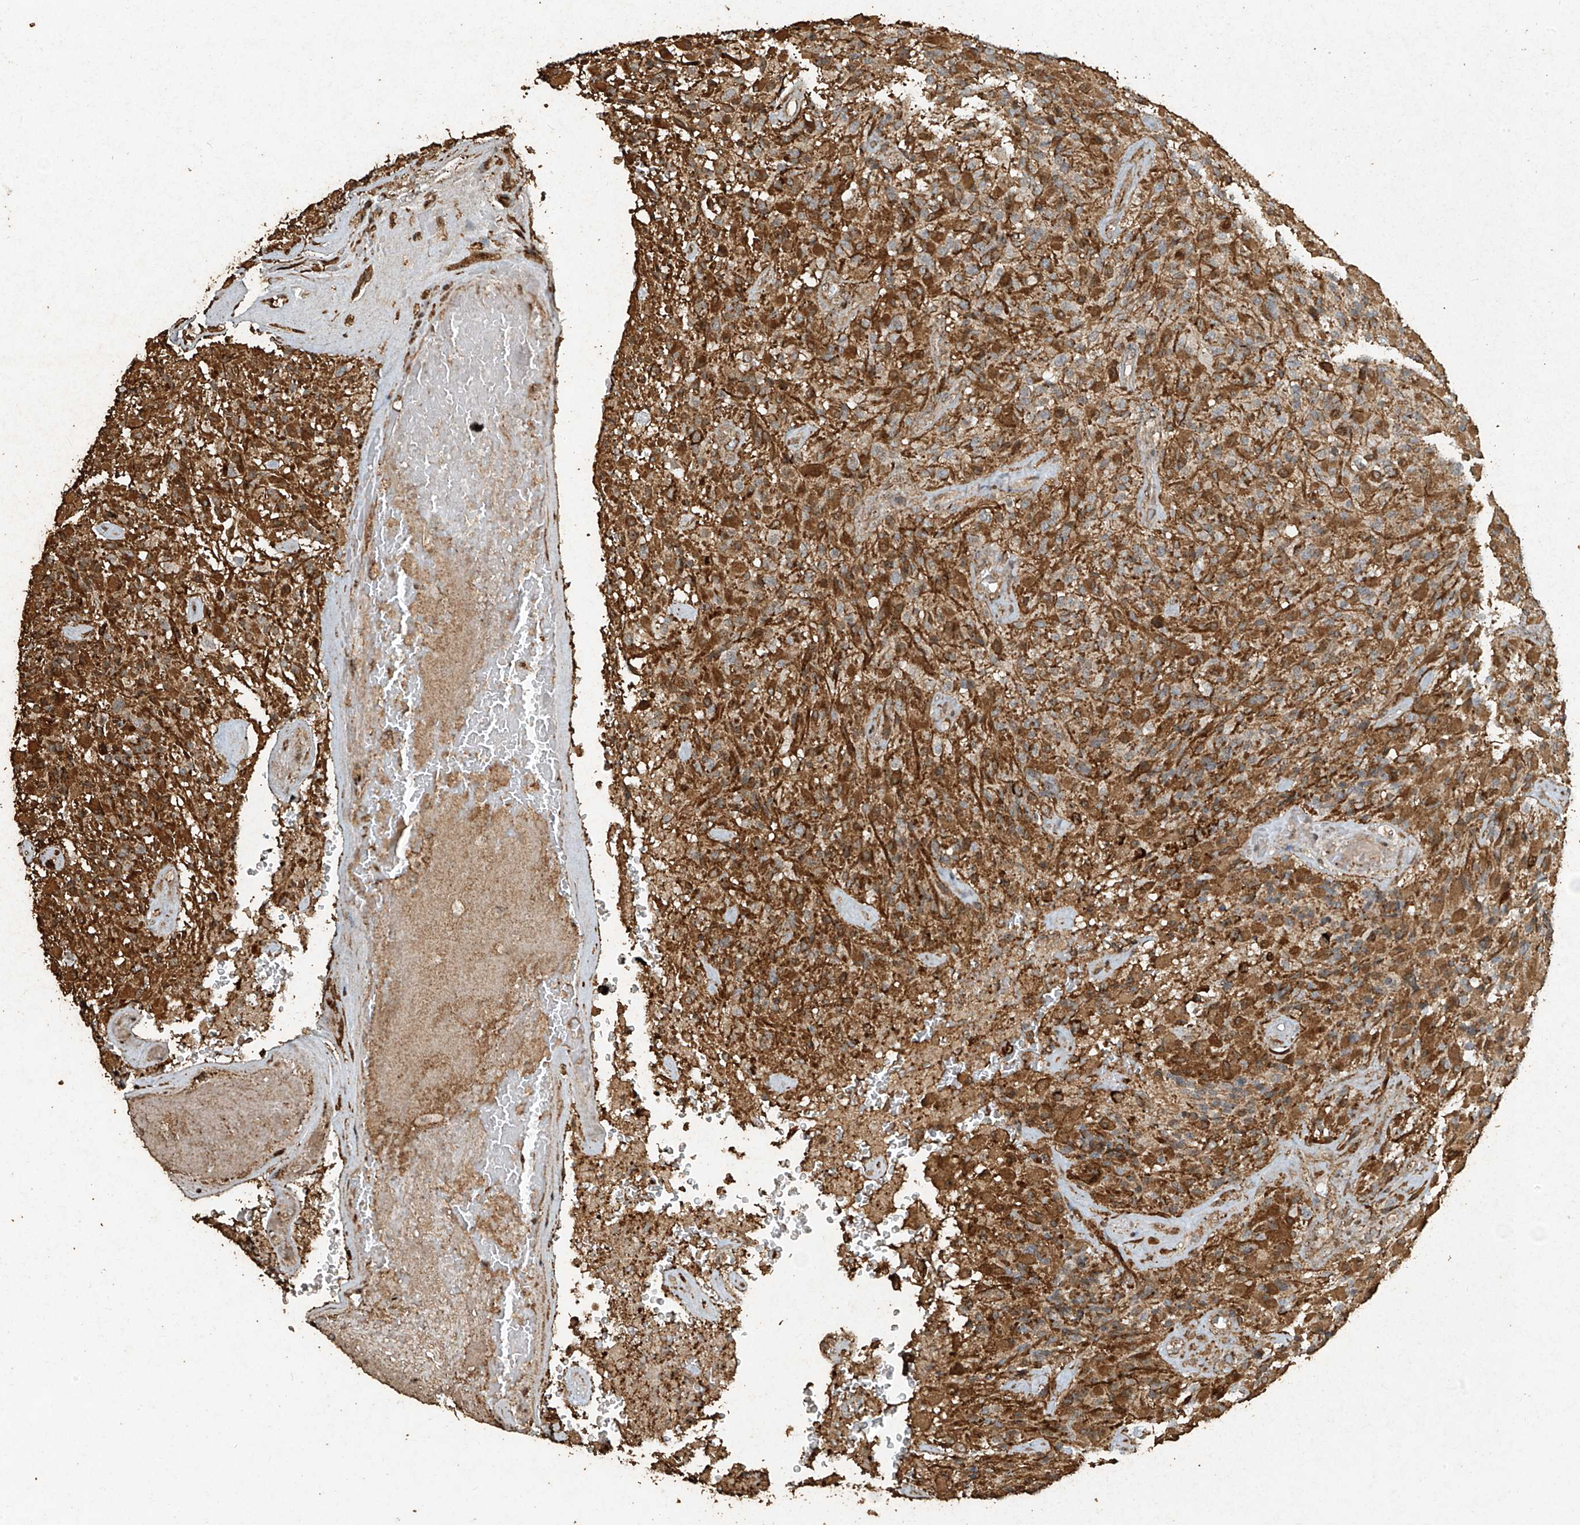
{"staining": {"intensity": "moderate", "quantity": ">75%", "location": "cytoplasmic/membranous"}, "tissue": "glioma", "cell_type": "Tumor cells", "image_type": "cancer", "snomed": [{"axis": "morphology", "description": "Glioma, malignant, High grade"}, {"axis": "topography", "description": "Brain"}], "caption": "Immunohistochemical staining of human high-grade glioma (malignant) displays medium levels of moderate cytoplasmic/membranous protein staining in approximately >75% of tumor cells. The staining was performed using DAB, with brown indicating positive protein expression. Nuclei are stained blue with hematoxylin.", "gene": "ERBB3", "patient": {"sex": "male", "age": 71}}